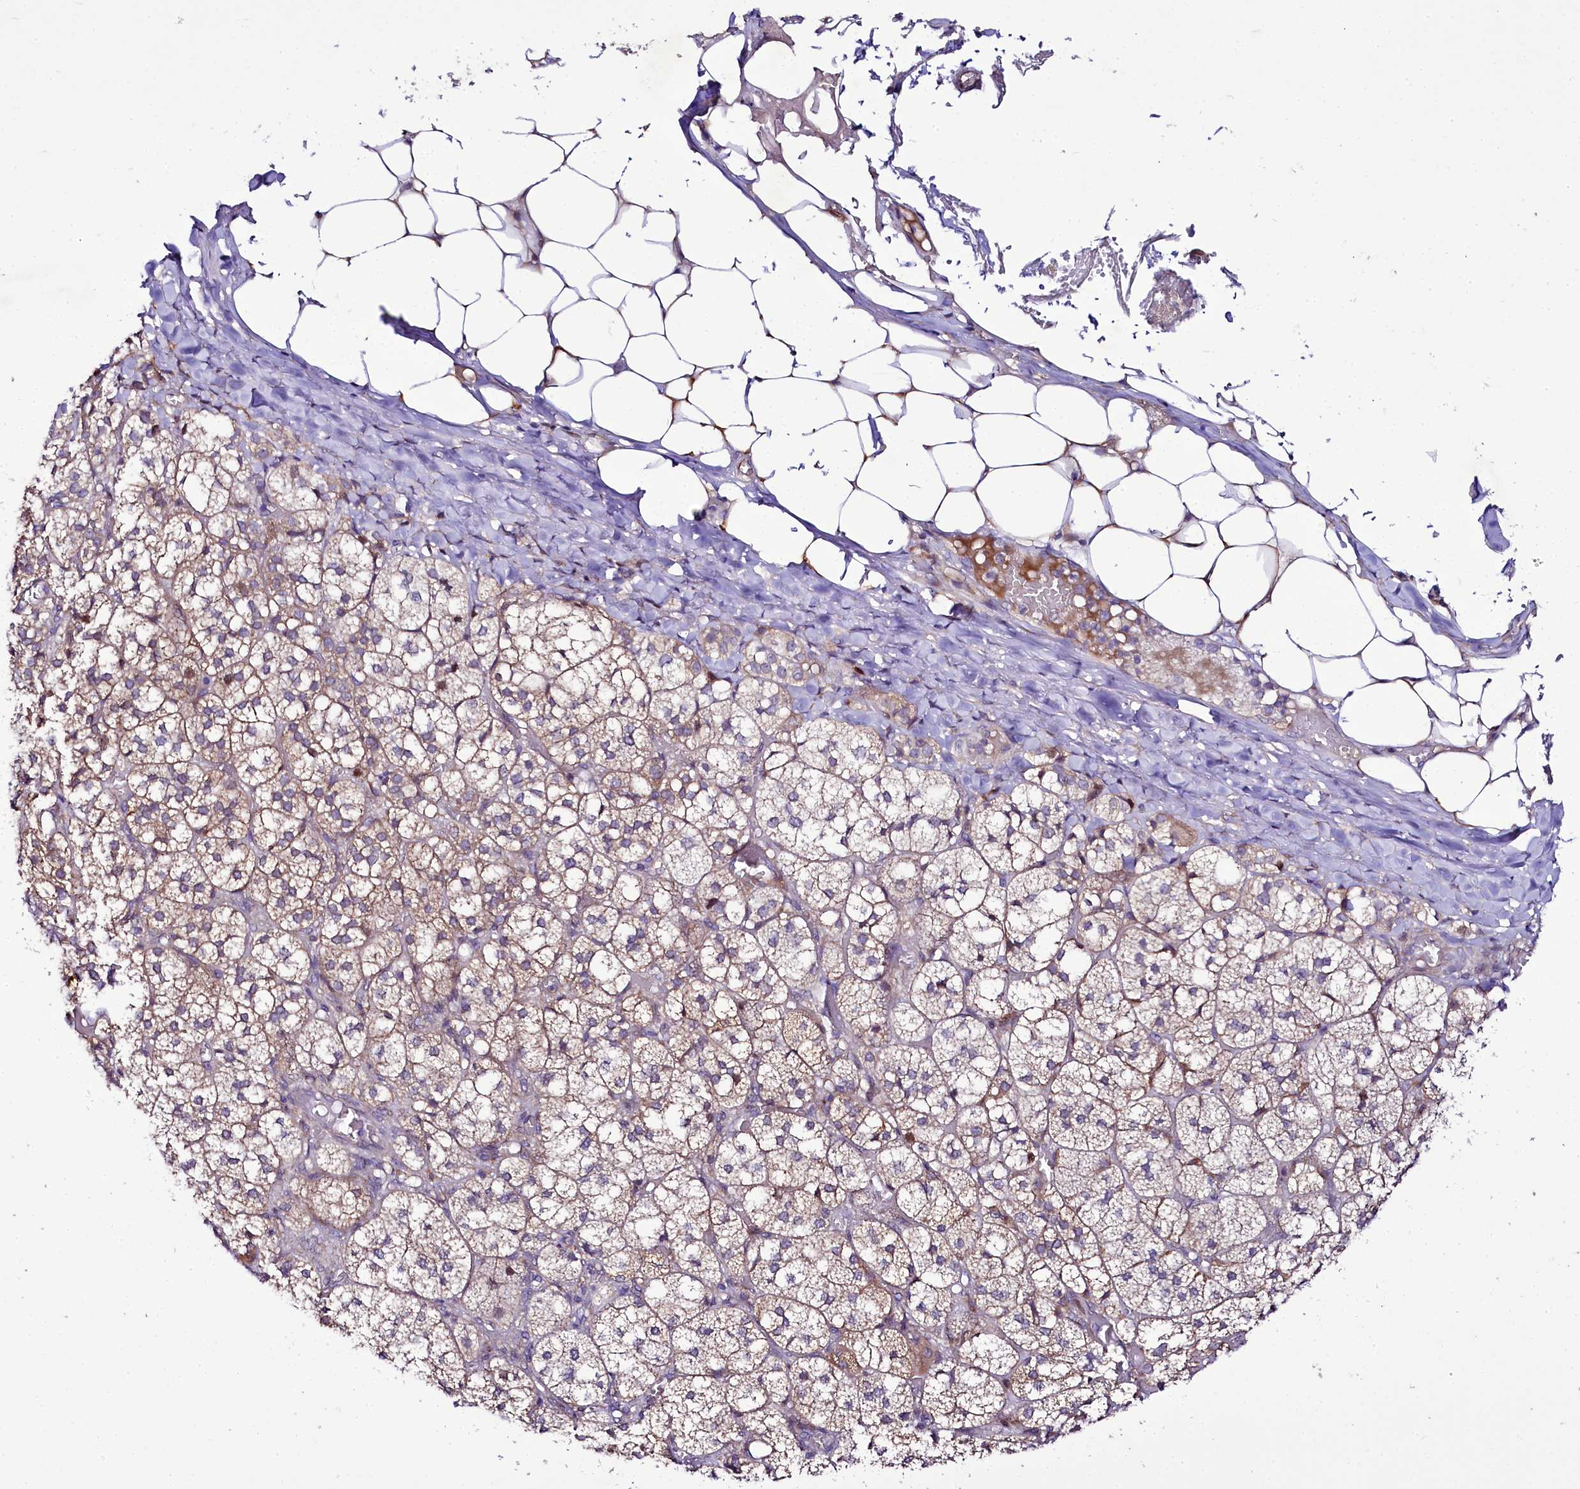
{"staining": {"intensity": "strong", "quantity": "<25%", "location": "cytoplasmic/membranous,nuclear"}, "tissue": "adrenal gland", "cell_type": "Glandular cells", "image_type": "normal", "snomed": [{"axis": "morphology", "description": "Normal tissue, NOS"}, {"axis": "topography", "description": "Adrenal gland"}], "caption": "About <25% of glandular cells in benign human adrenal gland display strong cytoplasmic/membranous,nuclear protein staining as visualized by brown immunohistochemical staining.", "gene": "ZC3H12C", "patient": {"sex": "female", "age": 61}}